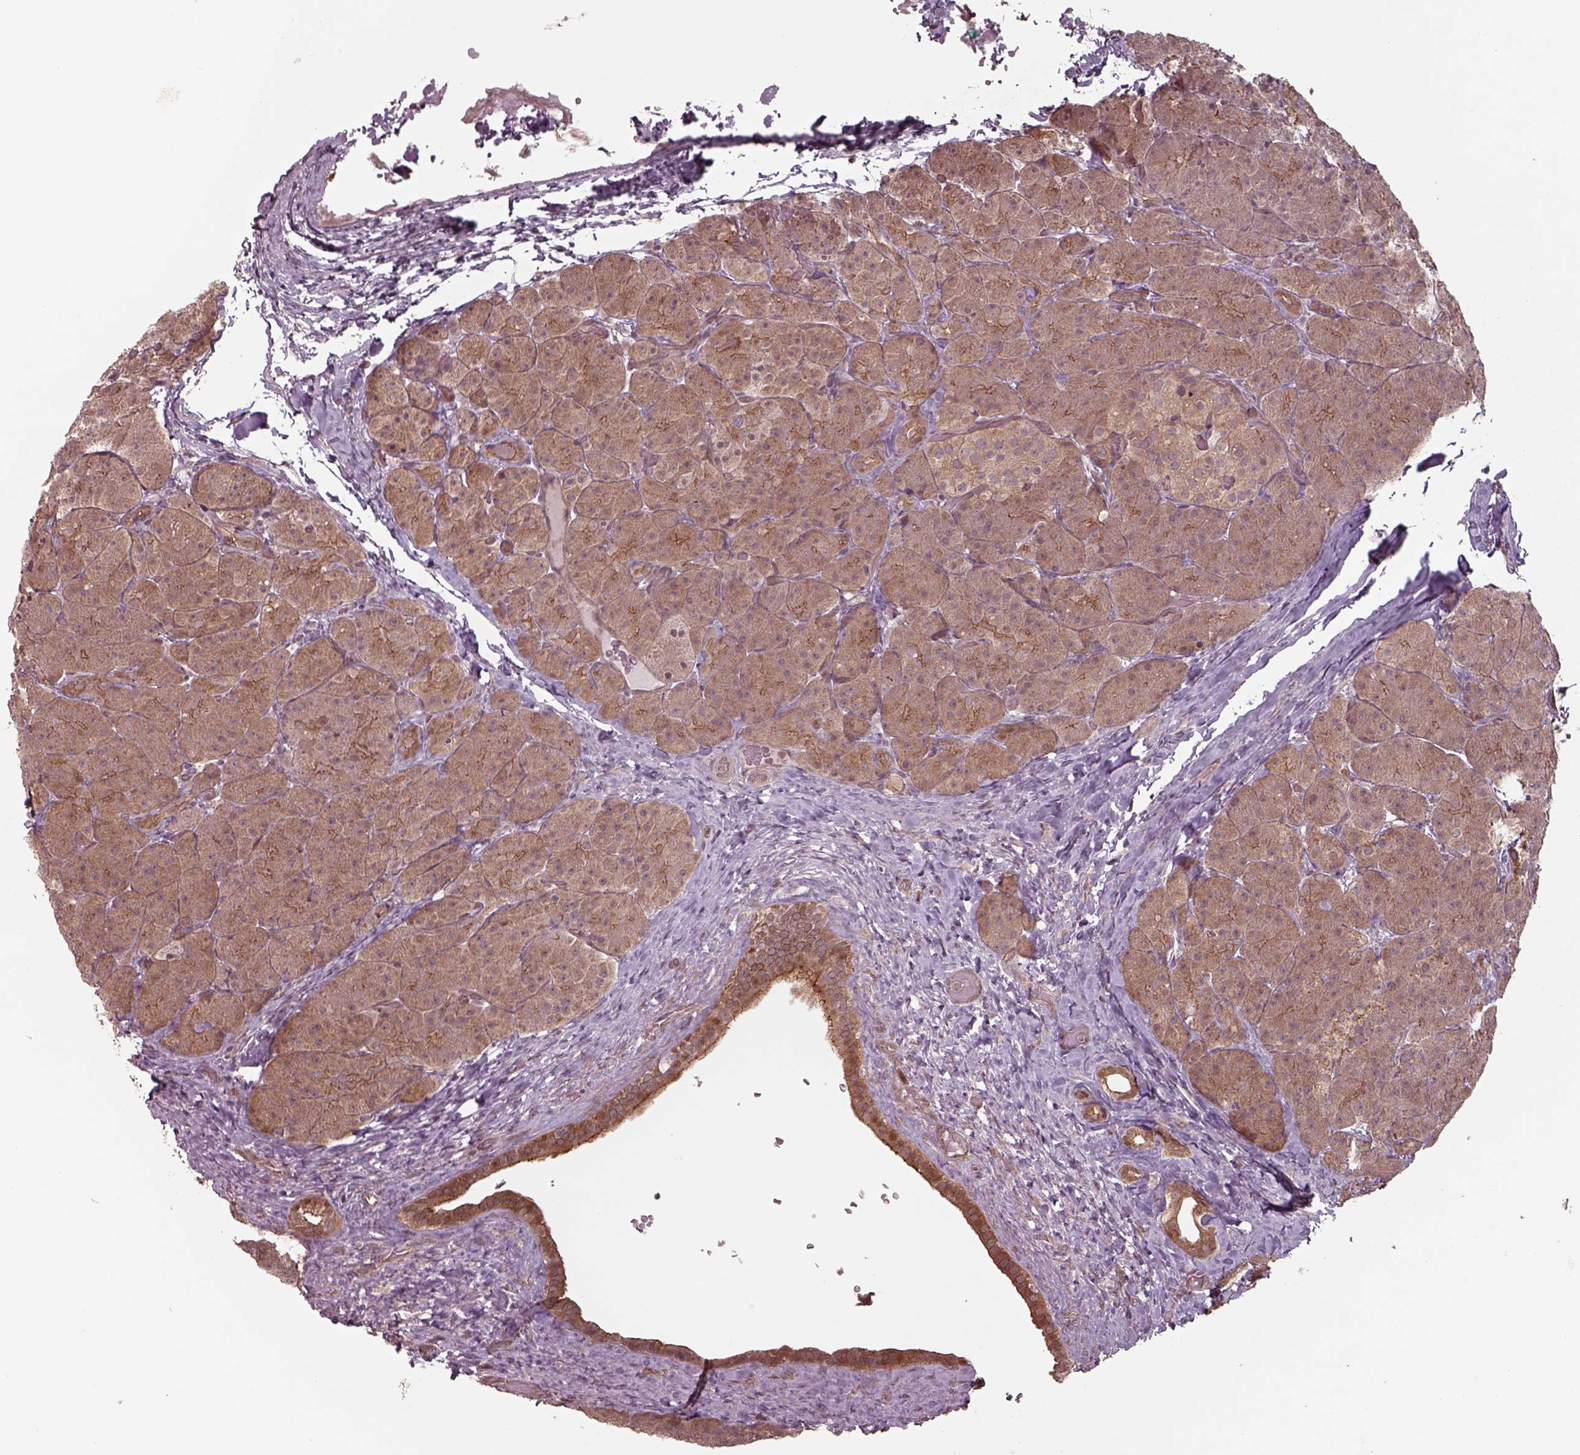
{"staining": {"intensity": "weak", "quantity": ">75%", "location": "cytoplasmic/membranous"}, "tissue": "pancreas", "cell_type": "Exocrine glandular cells", "image_type": "normal", "snomed": [{"axis": "morphology", "description": "Normal tissue, NOS"}, {"axis": "topography", "description": "Pancreas"}], "caption": "Weak cytoplasmic/membranous expression for a protein is seen in approximately >75% of exocrine glandular cells of normal pancreas using immunohistochemistry.", "gene": "CHMP3", "patient": {"sex": "male", "age": 57}}